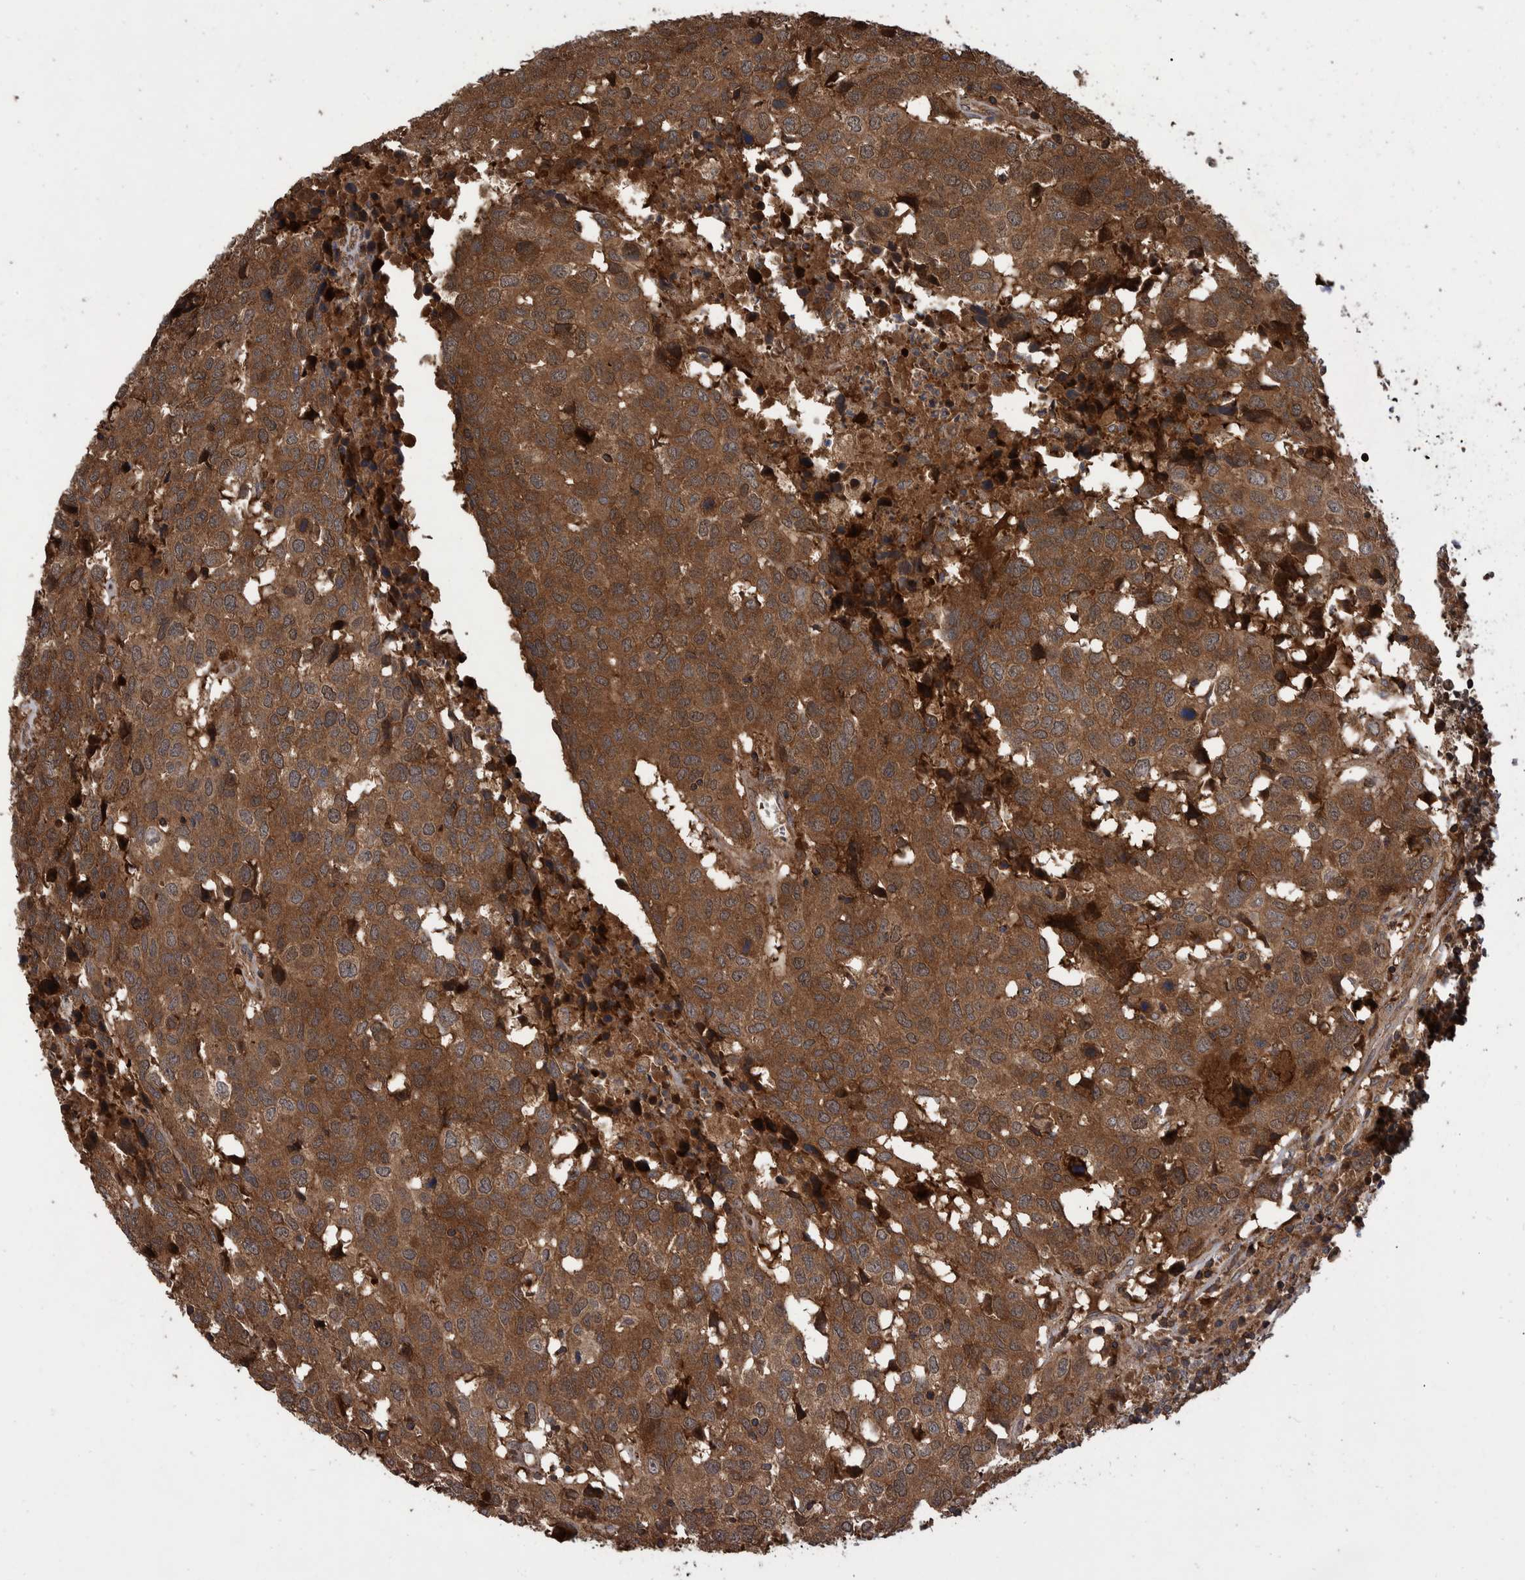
{"staining": {"intensity": "moderate", "quantity": ">75%", "location": "cytoplasmic/membranous"}, "tissue": "head and neck cancer", "cell_type": "Tumor cells", "image_type": "cancer", "snomed": [{"axis": "morphology", "description": "Squamous cell carcinoma, NOS"}, {"axis": "topography", "description": "Head-Neck"}], "caption": "A medium amount of moderate cytoplasmic/membranous expression is identified in about >75% of tumor cells in squamous cell carcinoma (head and neck) tissue. (IHC, brightfield microscopy, high magnification).", "gene": "VBP1", "patient": {"sex": "male", "age": 66}}